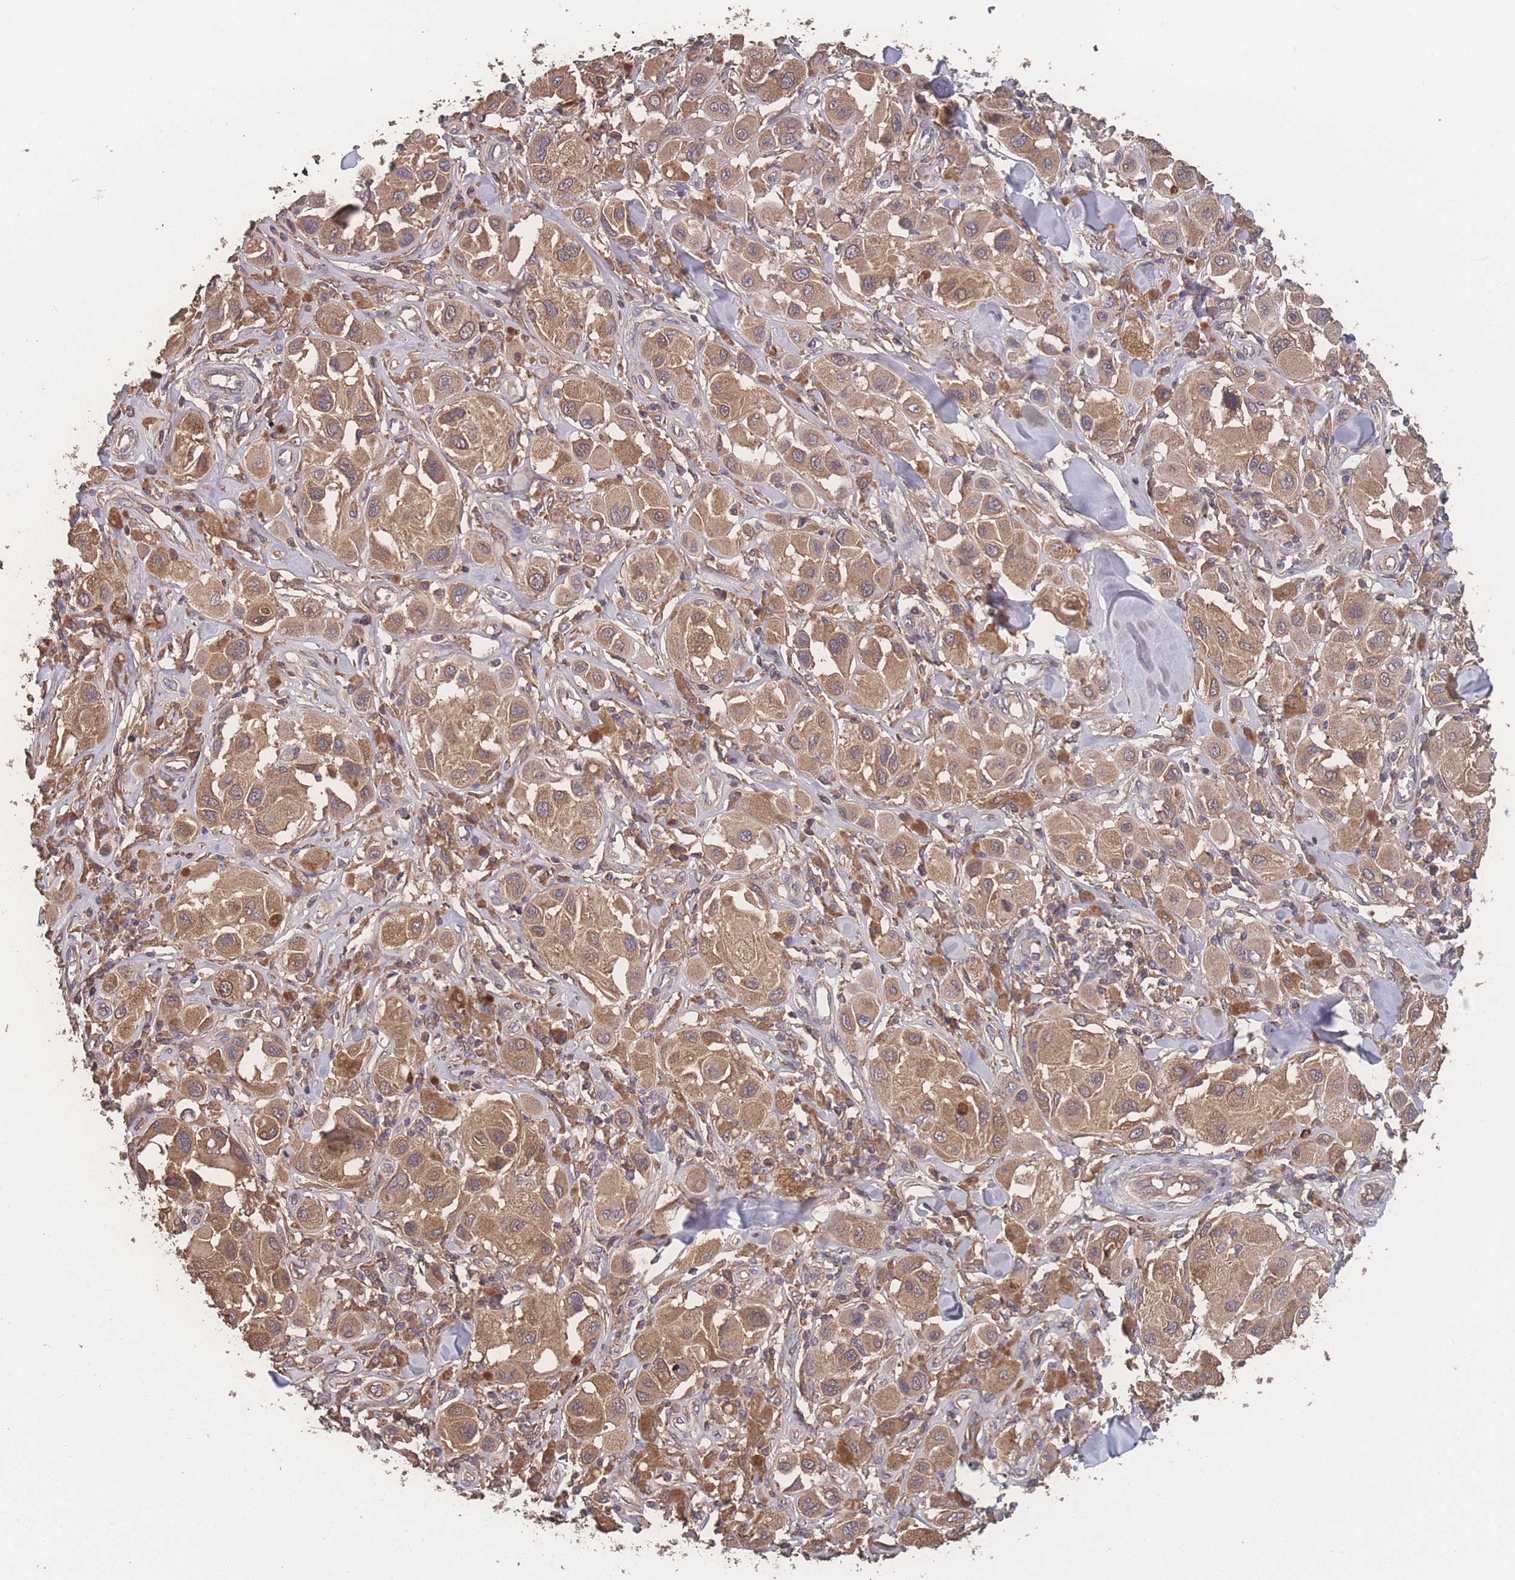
{"staining": {"intensity": "moderate", "quantity": ">75%", "location": "cytoplasmic/membranous"}, "tissue": "melanoma", "cell_type": "Tumor cells", "image_type": "cancer", "snomed": [{"axis": "morphology", "description": "Malignant melanoma, Metastatic site"}, {"axis": "topography", "description": "Skin"}], "caption": "About >75% of tumor cells in melanoma display moderate cytoplasmic/membranous protein expression as visualized by brown immunohistochemical staining.", "gene": "ATXN10", "patient": {"sex": "male", "age": 41}}